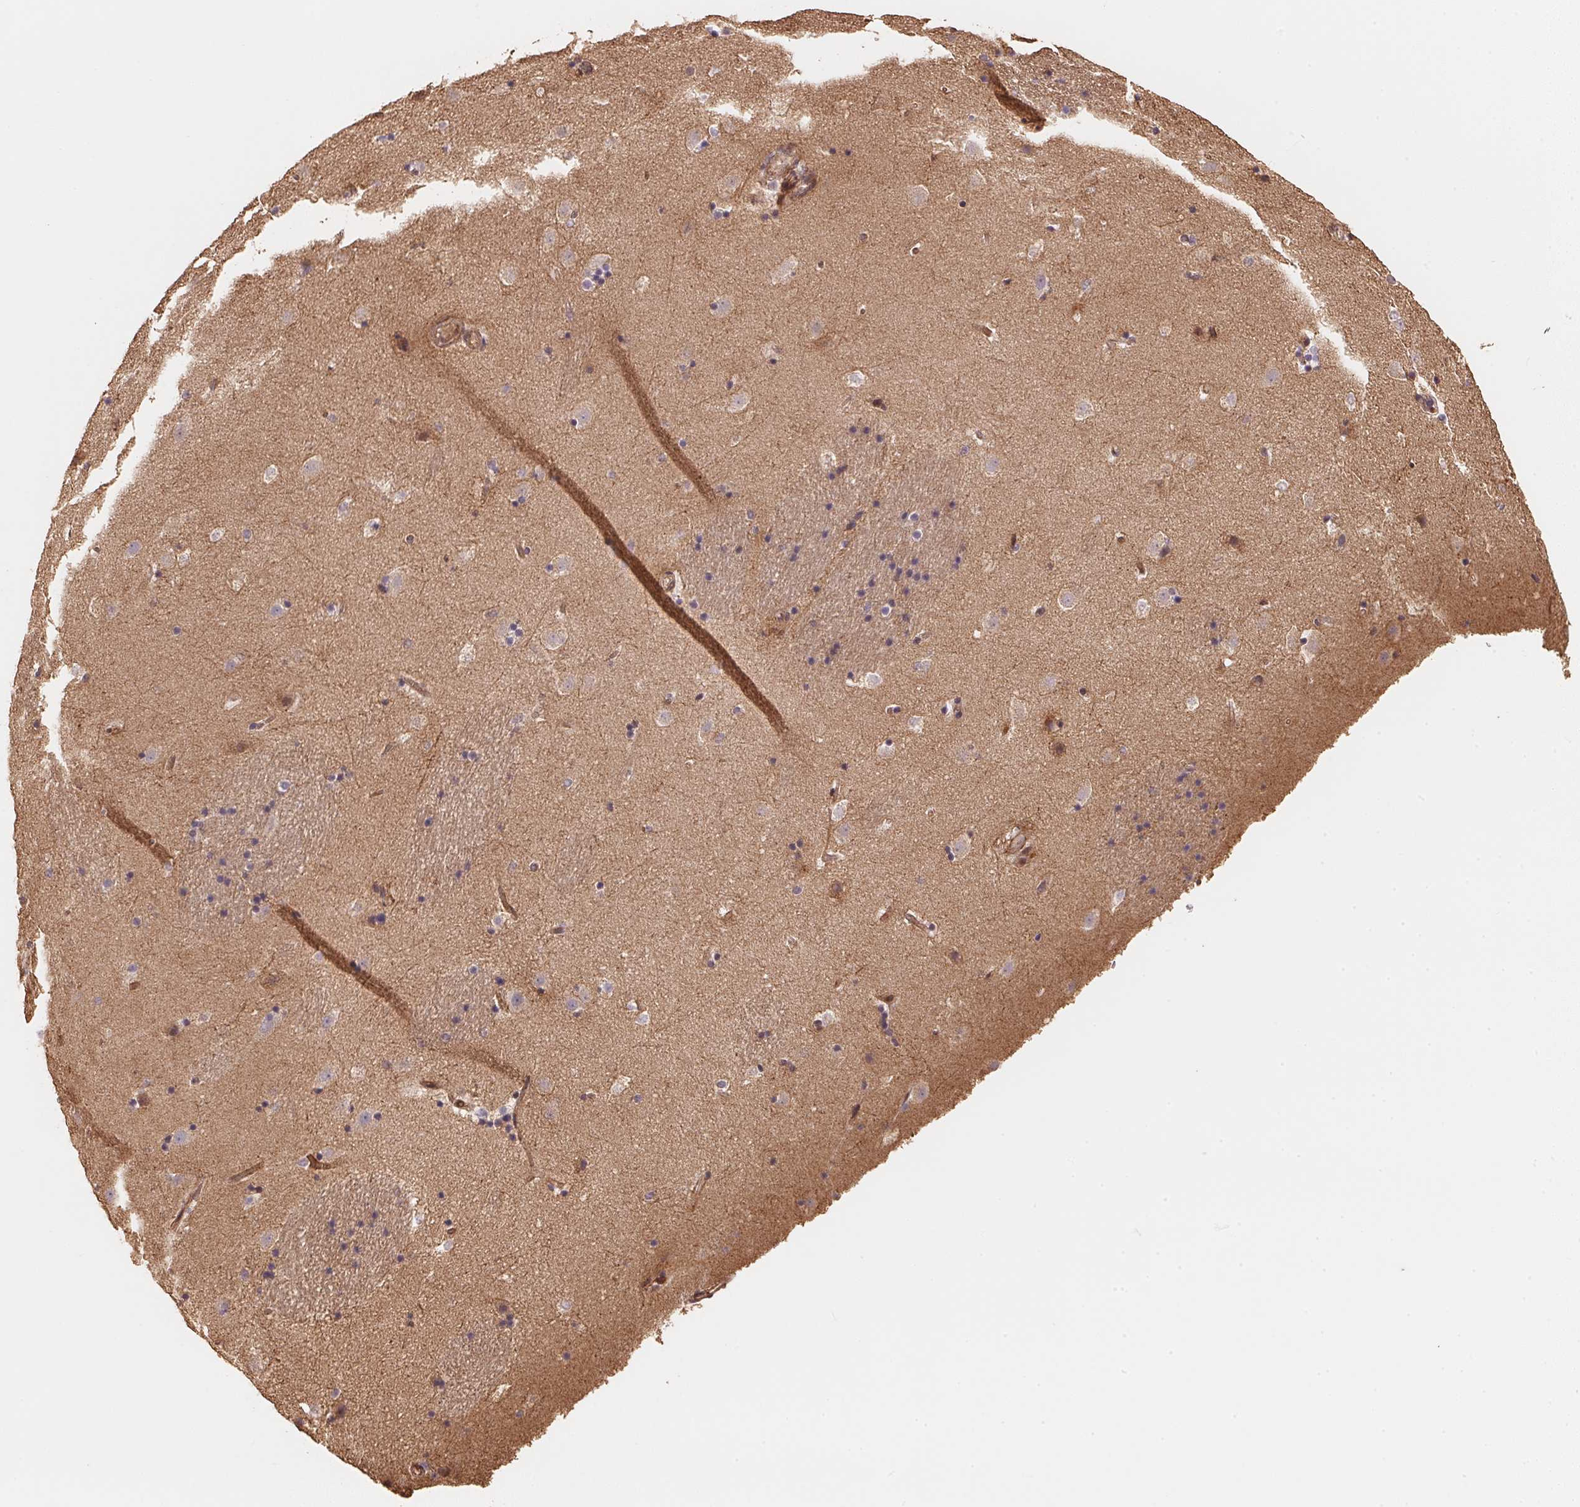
{"staining": {"intensity": "weak", "quantity": "<25%", "location": "cytoplasmic/membranous"}, "tissue": "caudate", "cell_type": "Glial cells", "image_type": "normal", "snomed": [{"axis": "morphology", "description": "Normal tissue, NOS"}, {"axis": "topography", "description": "Lateral ventricle wall"}], "caption": "This photomicrograph is of normal caudate stained with IHC to label a protein in brown with the nuclei are counter-stained blue. There is no expression in glial cells.", "gene": "TMEM222", "patient": {"sex": "male", "age": 37}}